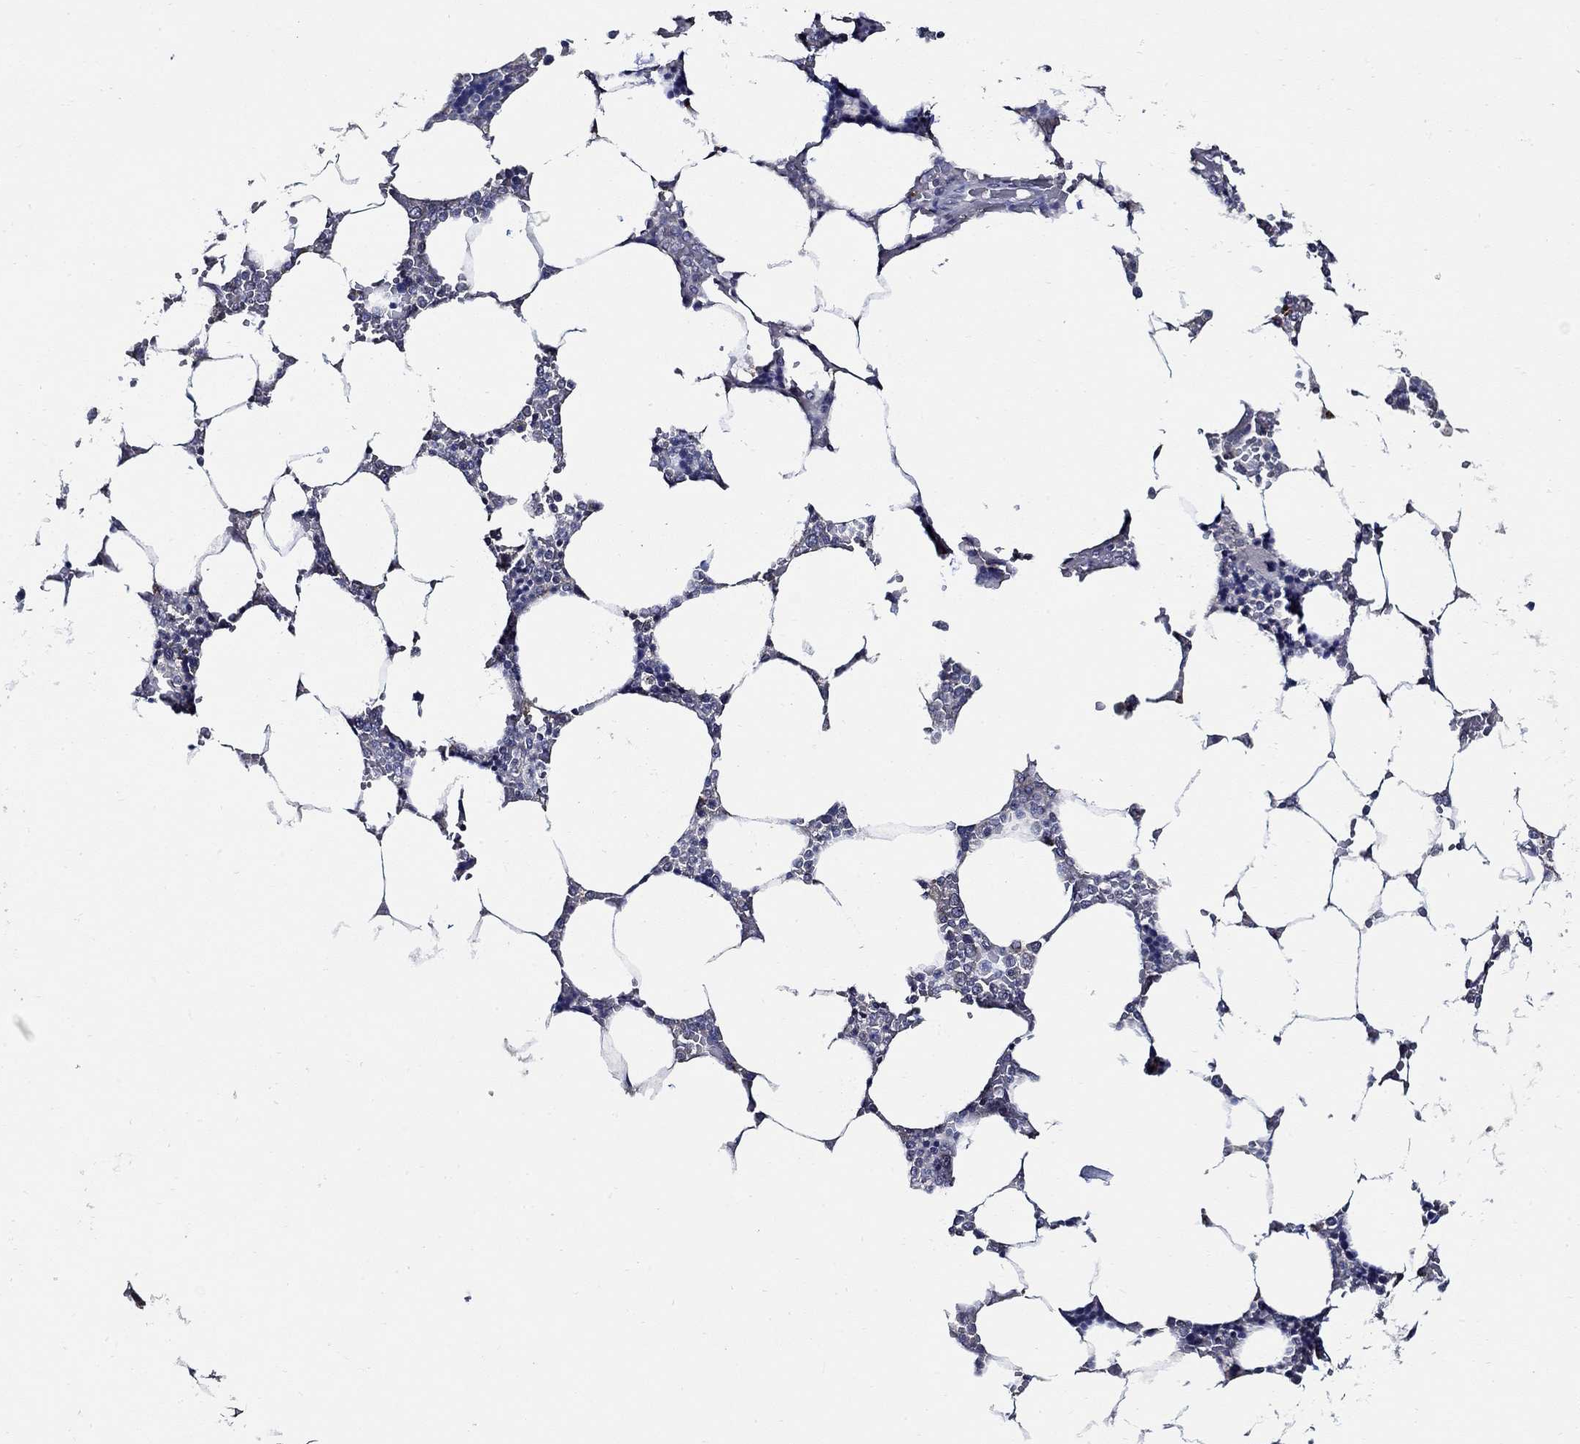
{"staining": {"intensity": "negative", "quantity": "none", "location": "none"}, "tissue": "bone marrow", "cell_type": "Hematopoietic cells", "image_type": "normal", "snomed": [{"axis": "morphology", "description": "Normal tissue, NOS"}, {"axis": "topography", "description": "Bone marrow"}], "caption": "The immunohistochemistry (IHC) image has no significant staining in hematopoietic cells of bone marrow.", "gene": "WDR53", "patient": {"sex": "male", "age": 63}}